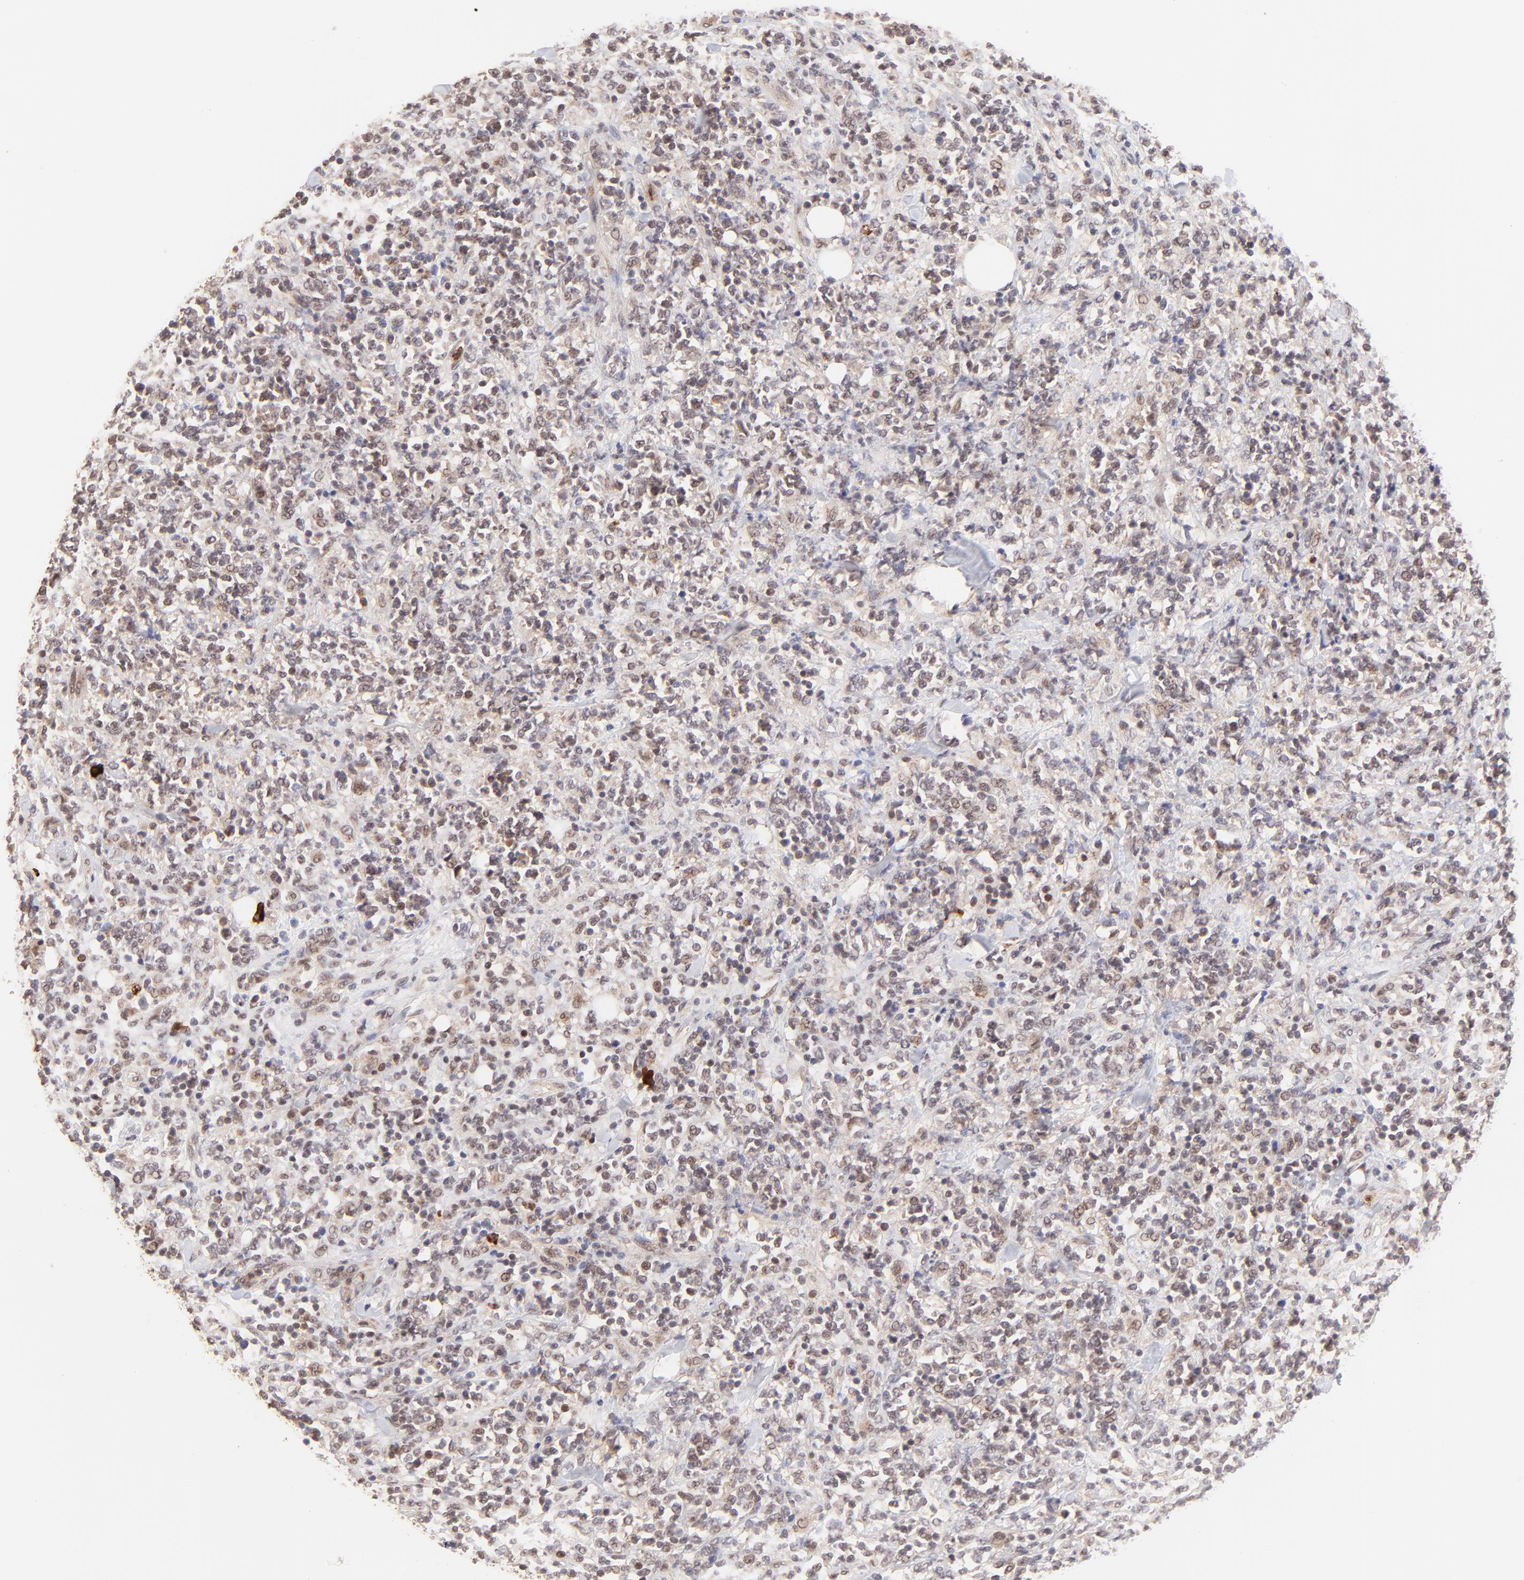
{"staining": {"intensity": "weak", "quantity": "25%-75%", "location": "nuclear"}, "tissue": "lymphoma", "cell_type": "Tumor cells", "image_type": "cancer", "snomed": [{"axis": "morphology", "description": "Malignant lymphoma, non-Hodgkin's type, High grade"}, {"axis": "topography", "description": "Soft tissue"}], "caption": "The image reveals a brown stain indicating the presence of a protein in the nuclear of tumor cells in lymphoma. (Stains: DAB in brown, nuclei in blue, Microscopy: brightfield microscopy at high magnification).", "gene": "MED12", "patient": {"sex": "male", "age": 18}}